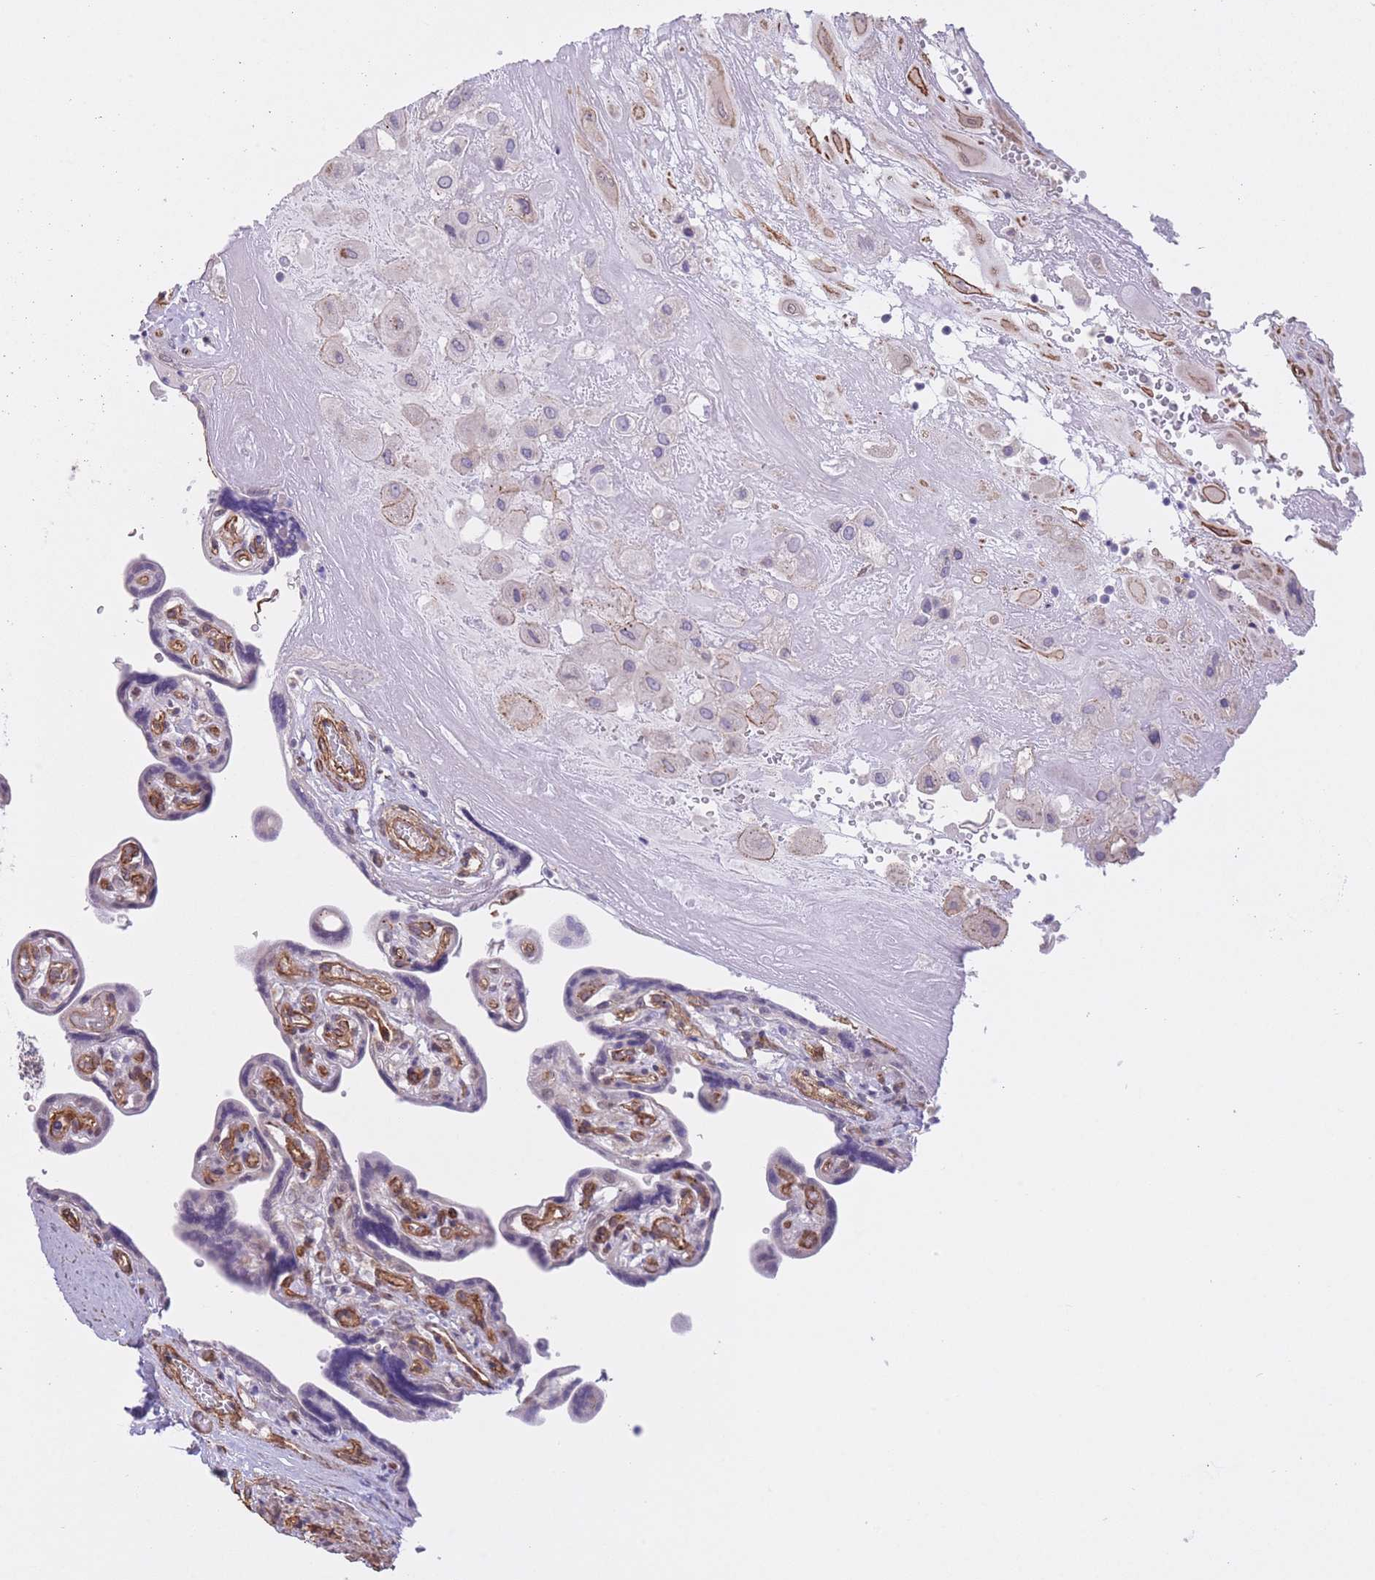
{"staining": {"intensity": "weak", "quantity": "<25%", "location": "cytoplasmic/membranous"}, "tissue": "placenta", "cell_type": "Decidual cells", "image_type": "normal", "snomed": [{"axis": "morphology", "description": "Normal tissue, NOS"}, {"axis": "topography", "description": "Placenta"}], "caption": "Human placenta stained for a protein using immunohistochemistry shows no positivity in decidual cells.", "gene": "QTRT1", "patient": {"sex": "female", "age": 32}}